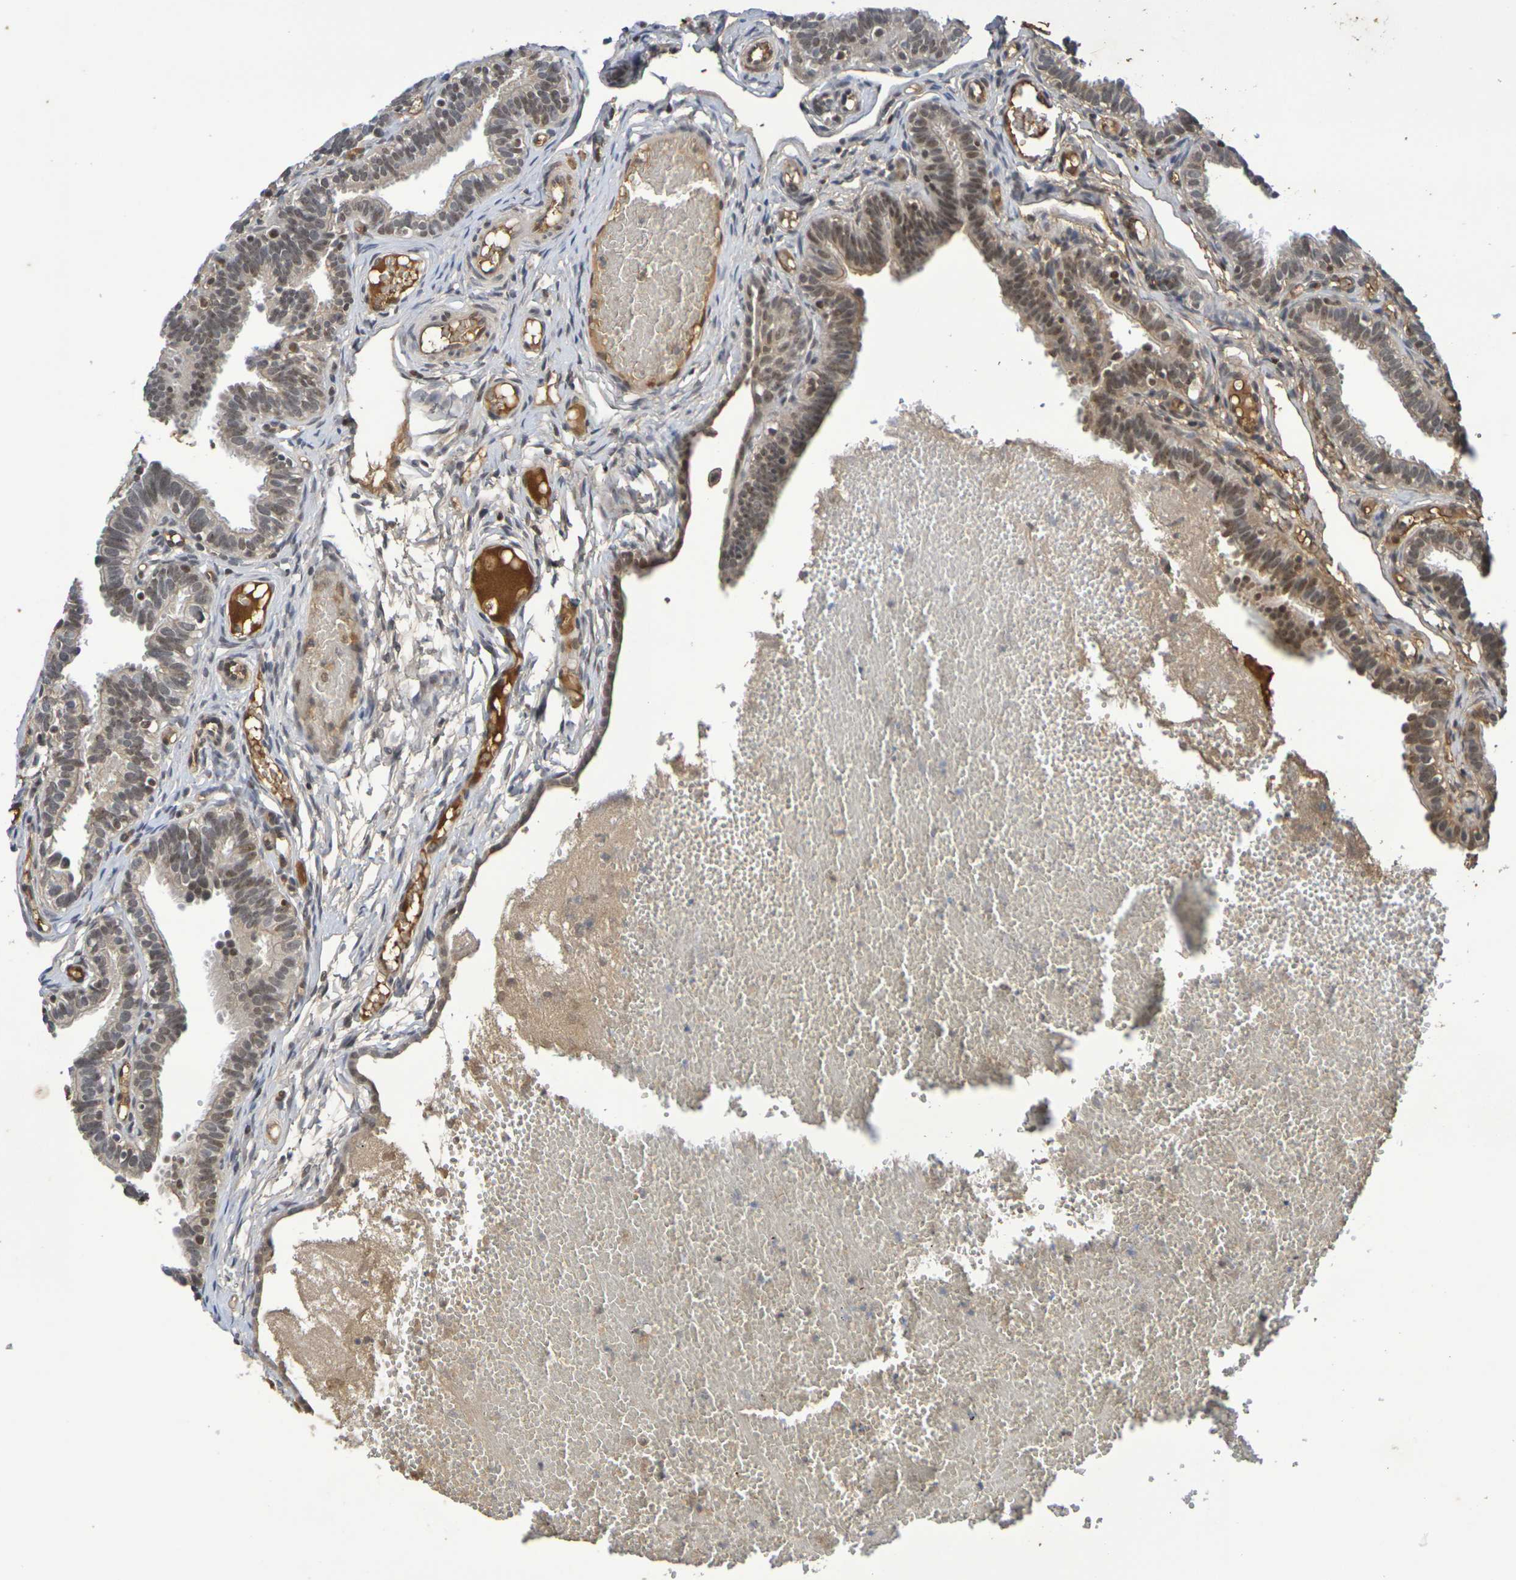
{"staining": {"intensity": "moderate", "quantity": ">75%", "location": "cytoplasmic/membranous,nuclear"}, "tissue": "fallopian tube", "cell_type": "Glandular cells", "image_type": "normal", "snomed": [{"axis": "morphology", "description": "Normal tissue, NOS"}, {"axis": "topography", "description": "Fallopian tube"}, {"axis": "topography", "description": "Placenta"}], "caption": "Approximately >75% of glandular cells in unremarkable human fallopian tube reveal moderate cytoplasmic/membranous,nuclear protein expression as visualized by brown immunohistochemical staining.", "gene": "TERF2", "patient": {"sex": "female", "age": 34}}